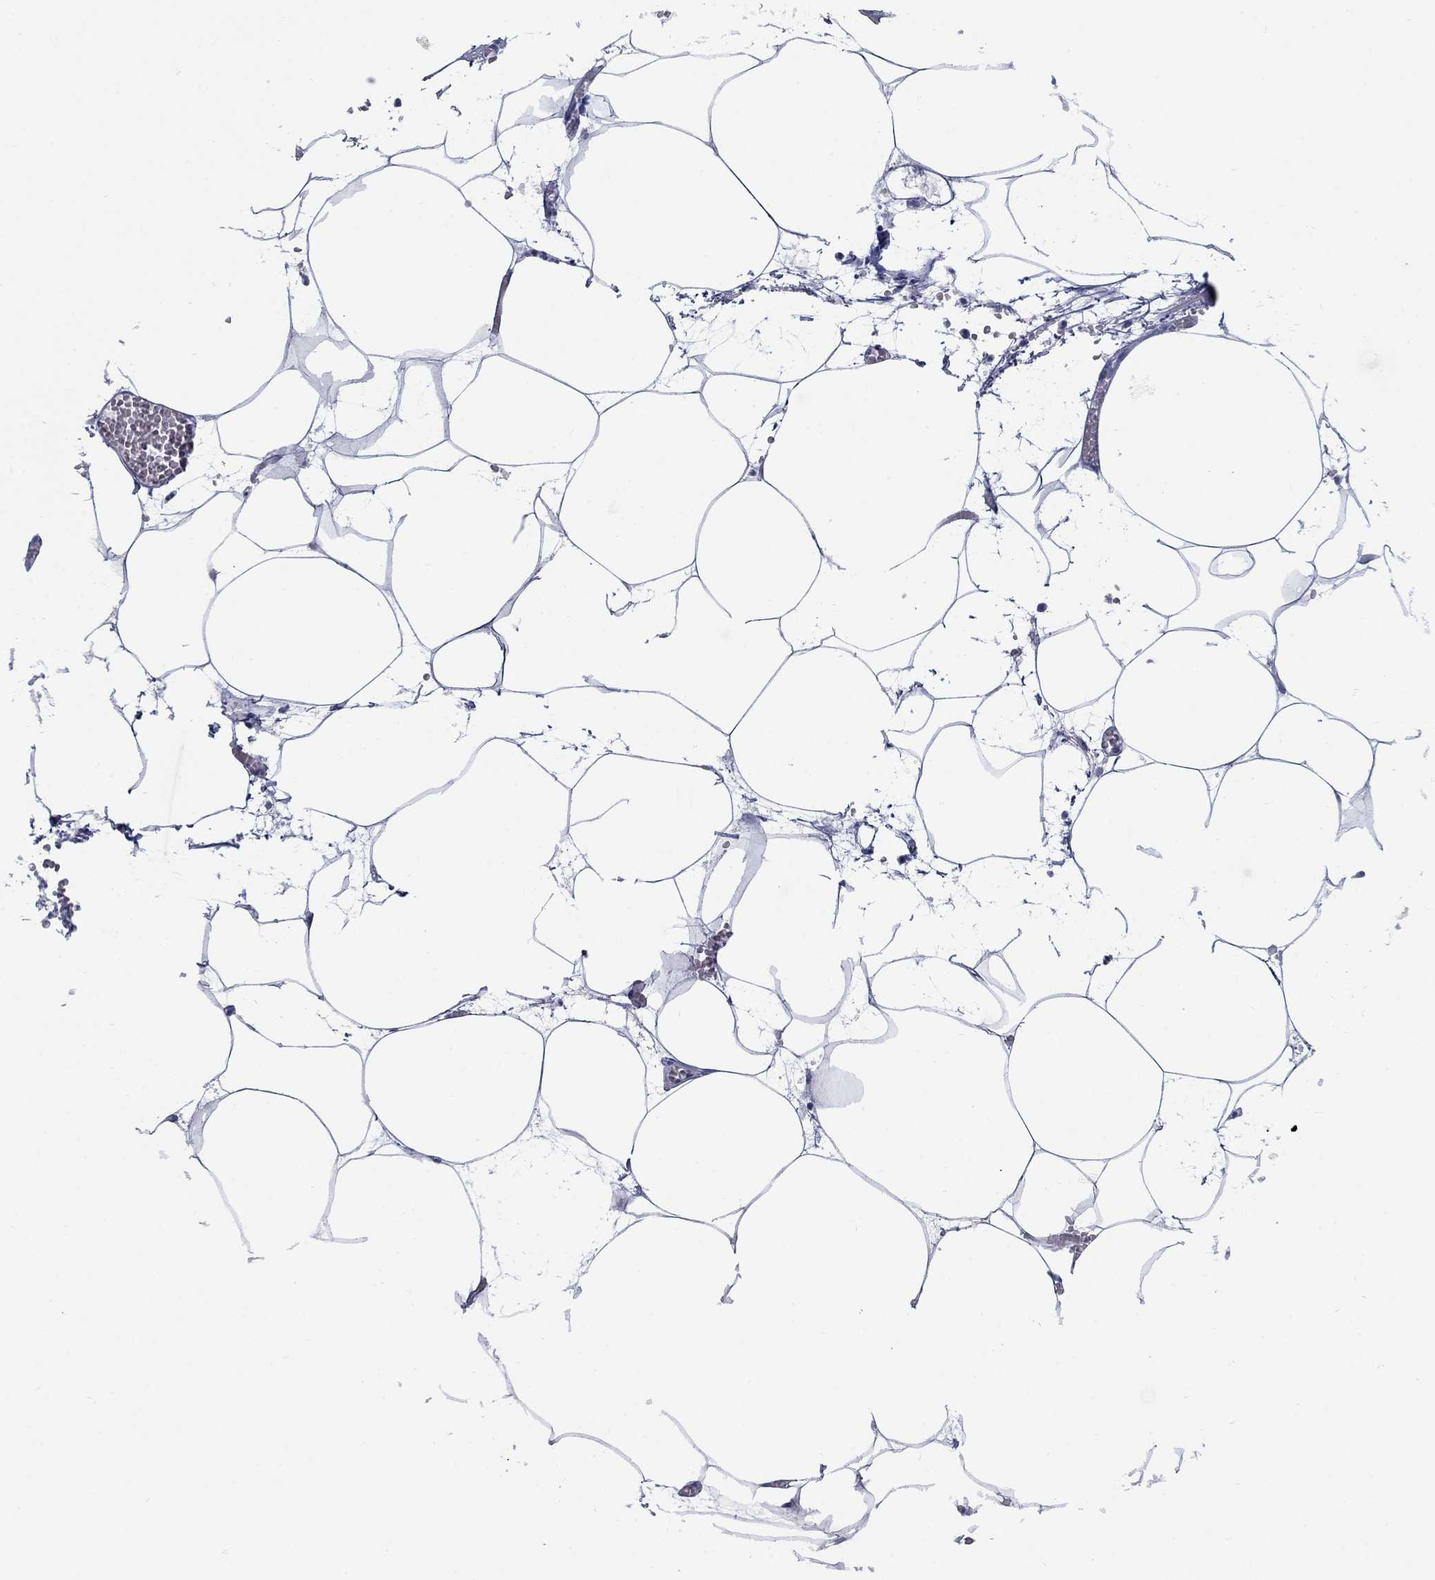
{"staining": {"intensity": "negative", "quantity": "none", "location": "none"}, "tissue": "adipose tissue", "cell_type": "Adipocytes", "image_type": "normal", "snomed": [{"axis": "morphology", "description": "Normal tissue, NOS"}, {"axis": "topography", "description": "Adipose tissue"}, {"axis": "topography", "description": "Pancreas"}, {"axis": "topography", "description": "Peripheral nerve tissue"}], "caption": "Immunohistochemical staining of unremarkable human adipose tissue shows no significant positivity in adipocytes. (Brightfield microscopy of DAB immunohistochemistry (IHC) at high magnification).", "gene": "ATP6V1G2", "patient": {"sex": "female", "age": 58}}